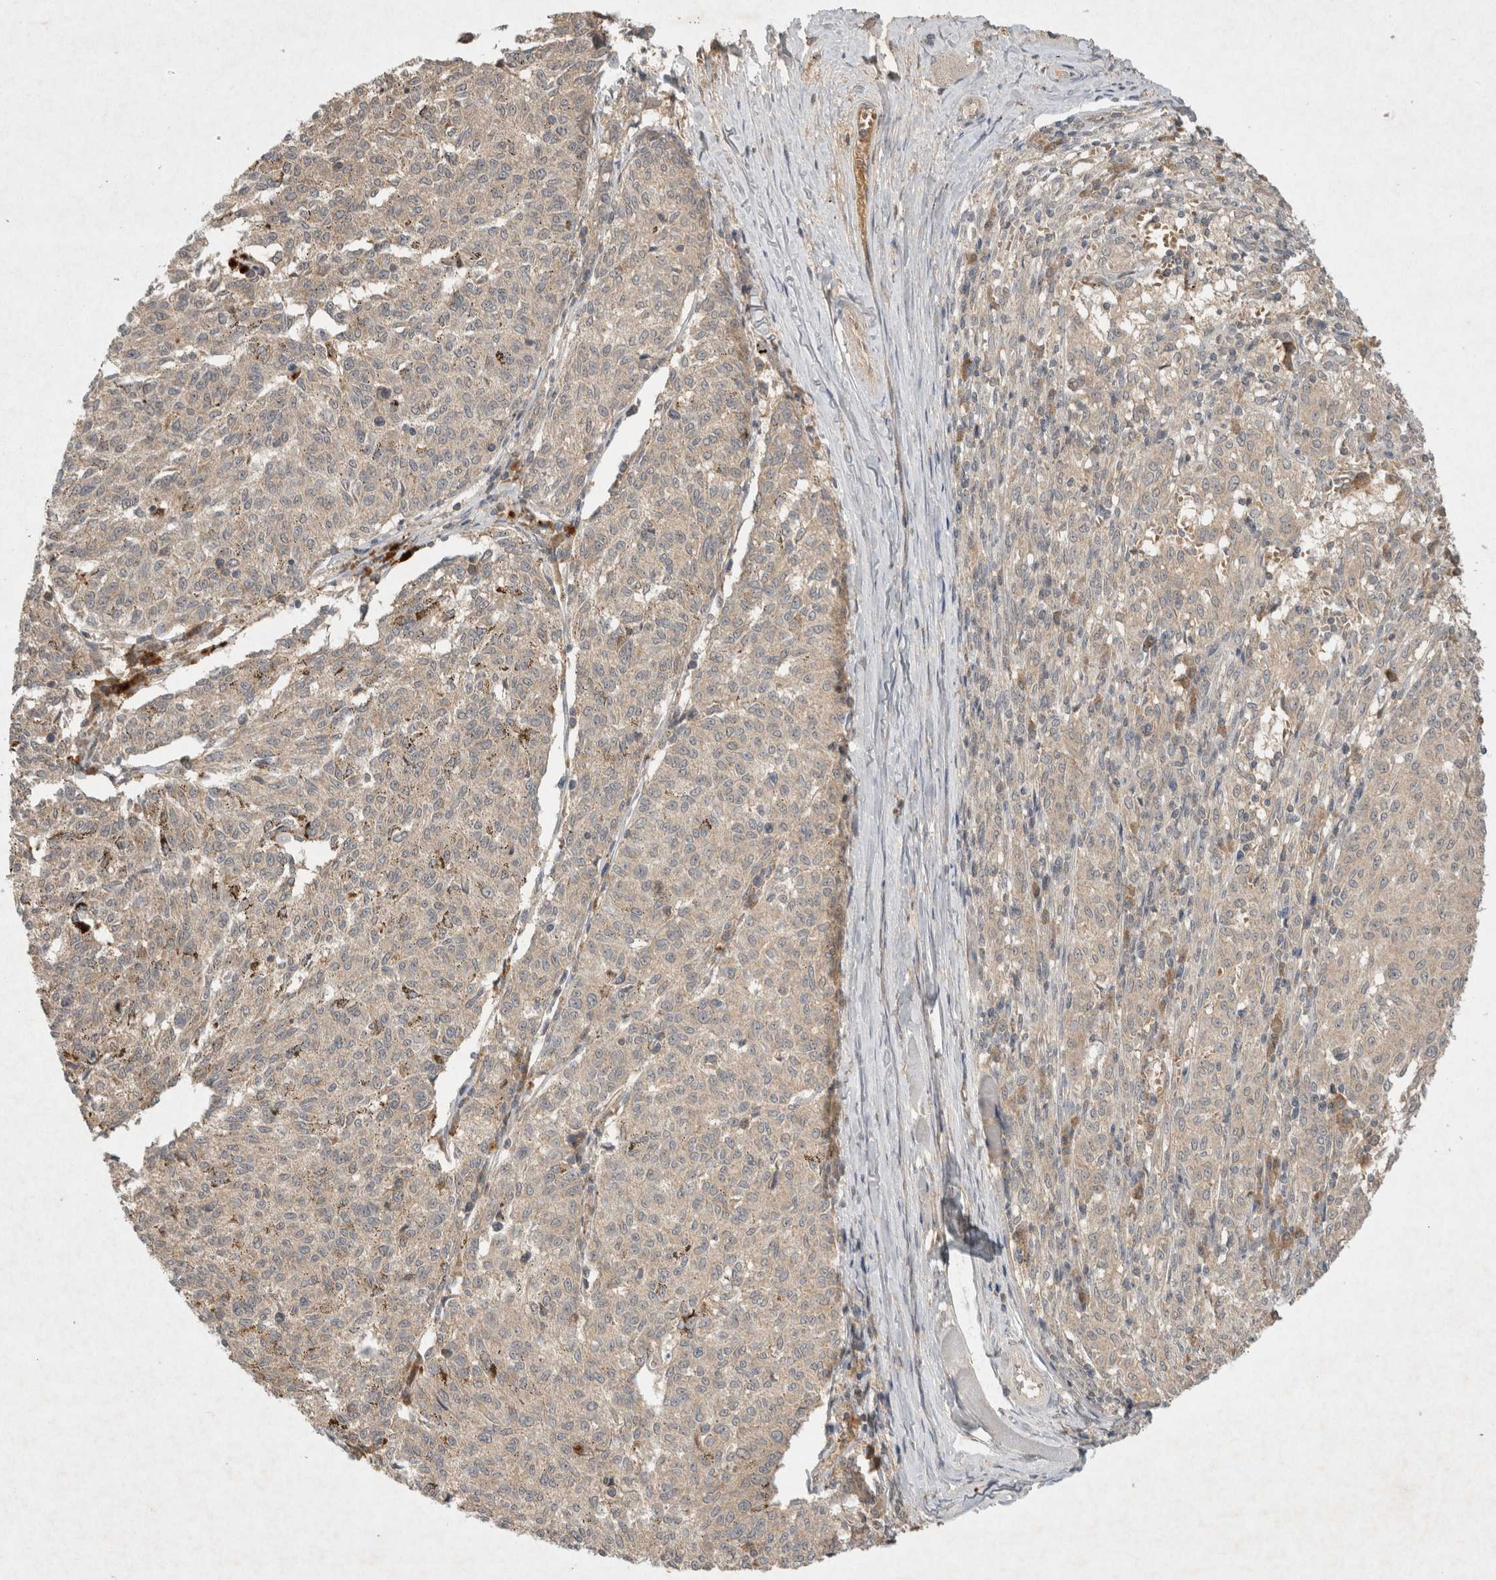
{"staining": {"intensity": "weak", "quantity": "25%-75%", "location": "cytoplasmic/membranous"}, "tissue": "melanoma", "cell_type": "Tumor cells", "image_type": "cancer", "snomed": [{"axis": "morphology", "description": "Malignant melanoma, NOS"}, {"axis": "topography", "description": "Skin"}], "caption": "Melanoma stained with a brown dye reveals weak cytoplasmic/membranous positive positivity in approximately 25%-75% of tumor cells.", "gene": "LOXL2", "patient": {"sex": "female", "age": 72}}